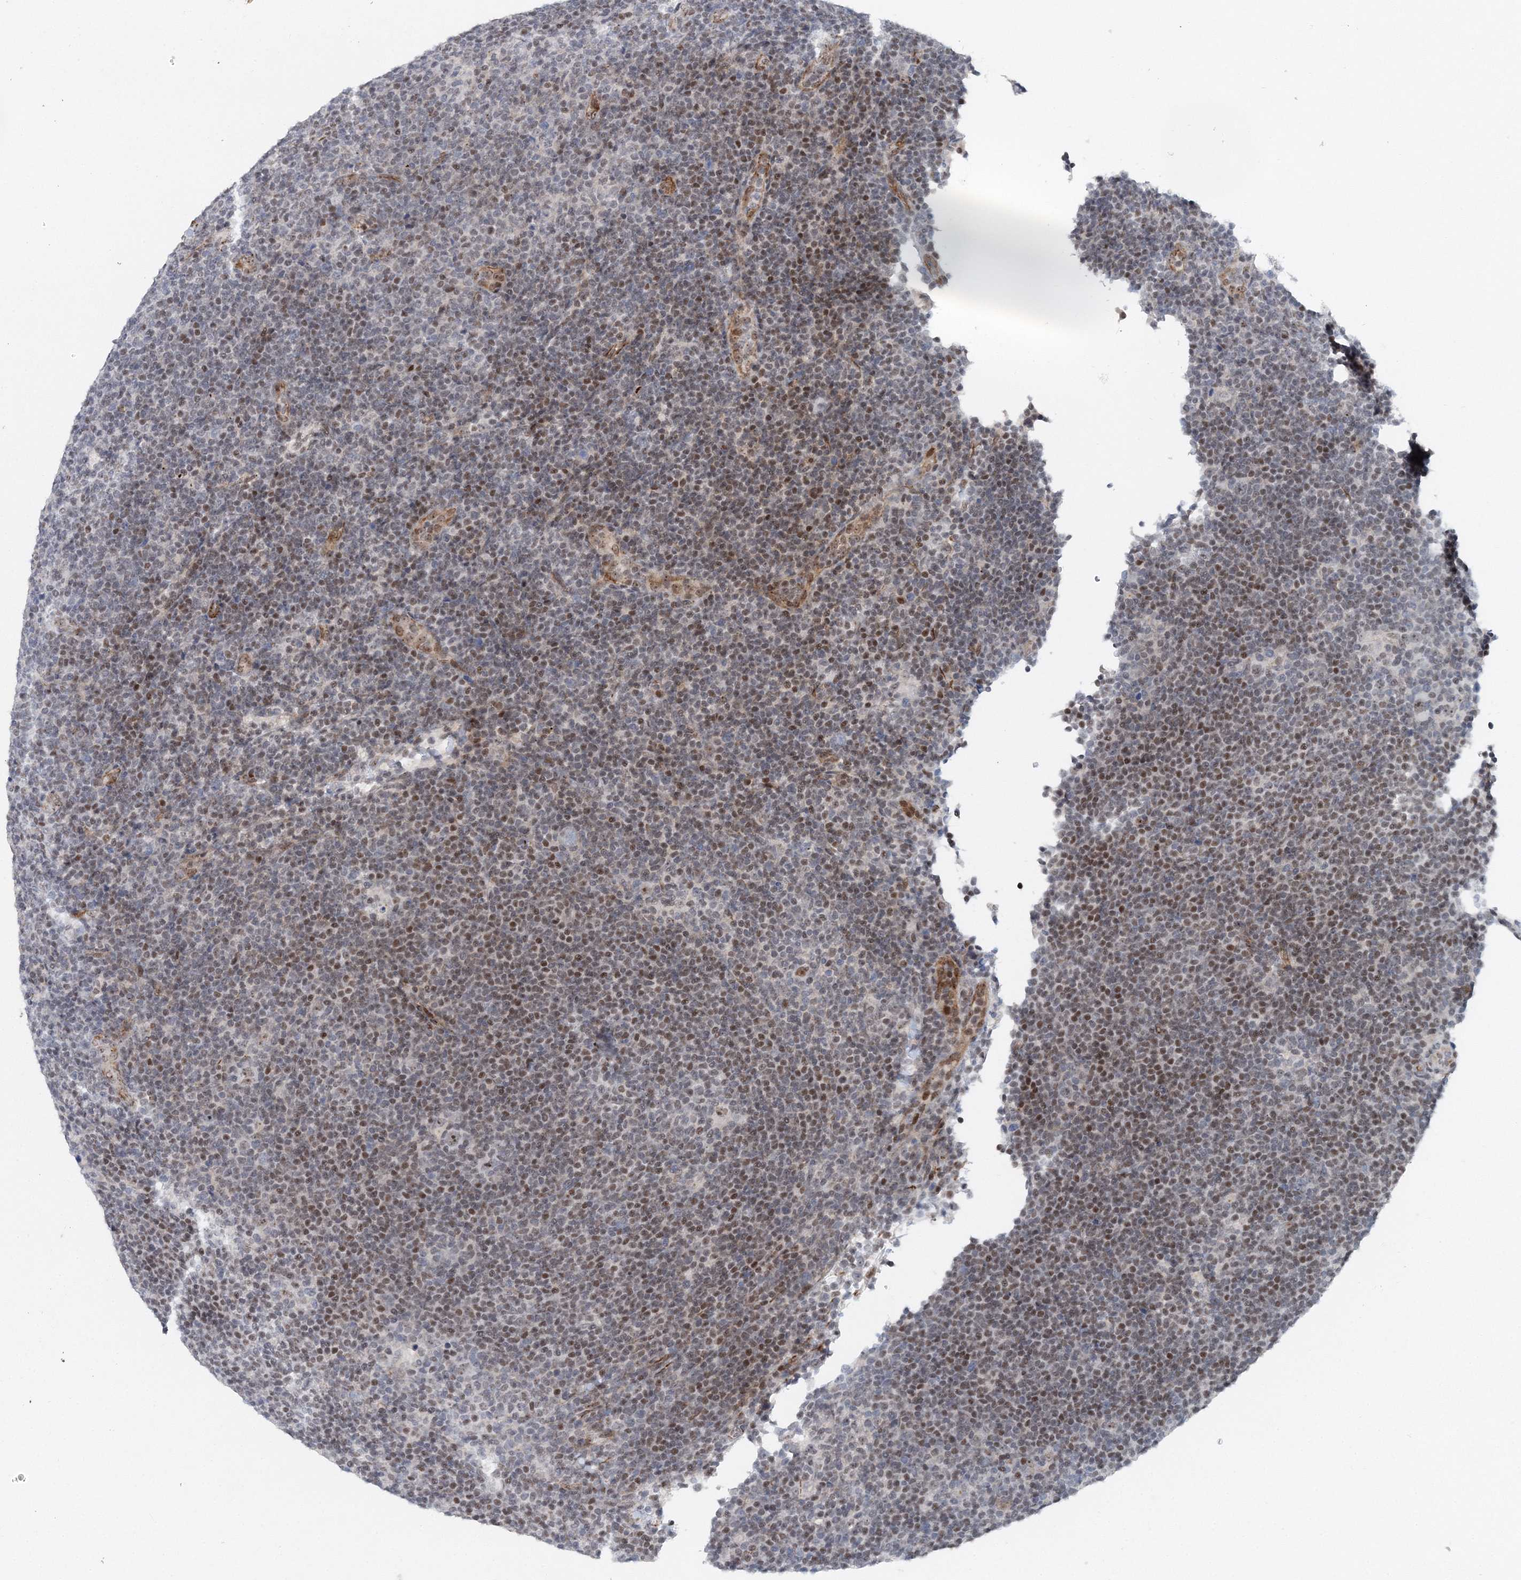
{"staining": {"intensity": "moderate", "quantity": "<25%", "location": "nuclear"}, "tissue": "lymphoma", "cell_type": "Tumor cells", "image_type": "cancer", "snomed": [{"axis": "morphology", "description": "Hodgkin's disease, NOS"}, {"axis": "topography", "description": "Lymph node"}], "caption": "DAB immunohistochemical staining of human Hodgkin's disease shows moderate nuclear protein expression in about <25% of tumor cells.", "gene": "UIMC1", "patient": {"sex": "female", "age": 57}}